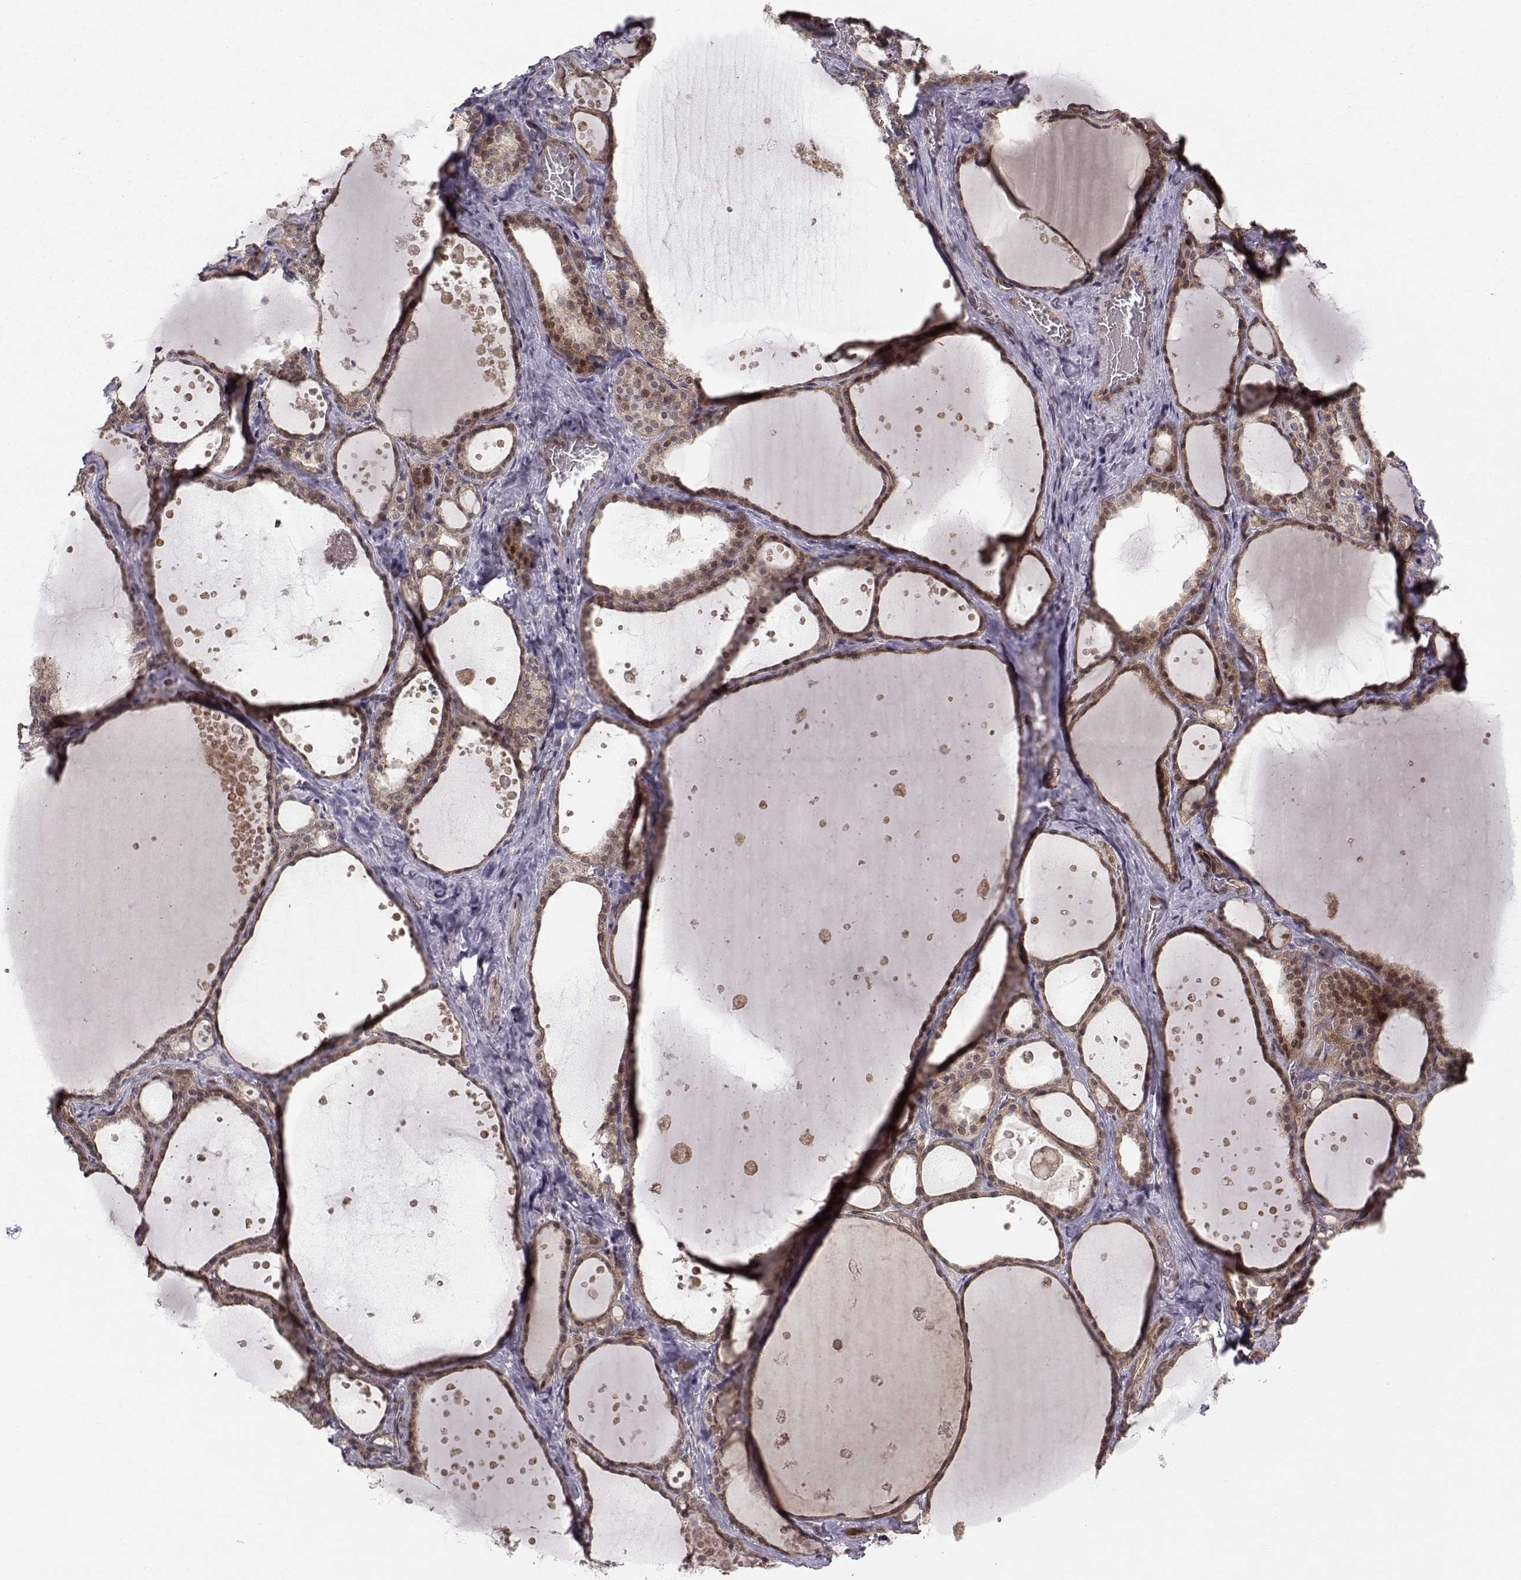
{"staining": {"intensity": "moderate", "quantity": ">75%", "location": "cytoplasmic/membranous"}, "tissue": "thyroid gland", "cell_type": "Glandular cells", "image_type": "normal", "snomed": [{"axis": "morphology", "description": "Normal tissue, NOS"}, {"axis": "topography", "description": "Thyroid gland"}], "caption": "Glandular cells exhibit moderate cytoplasmic/membranous expression in approximately >75% of cells in normal thyroid gland. (DAB IHC with brightfield microscopy, high magnification).", "gene": "APC", "patient": {"sex": "male", "age": 63}}